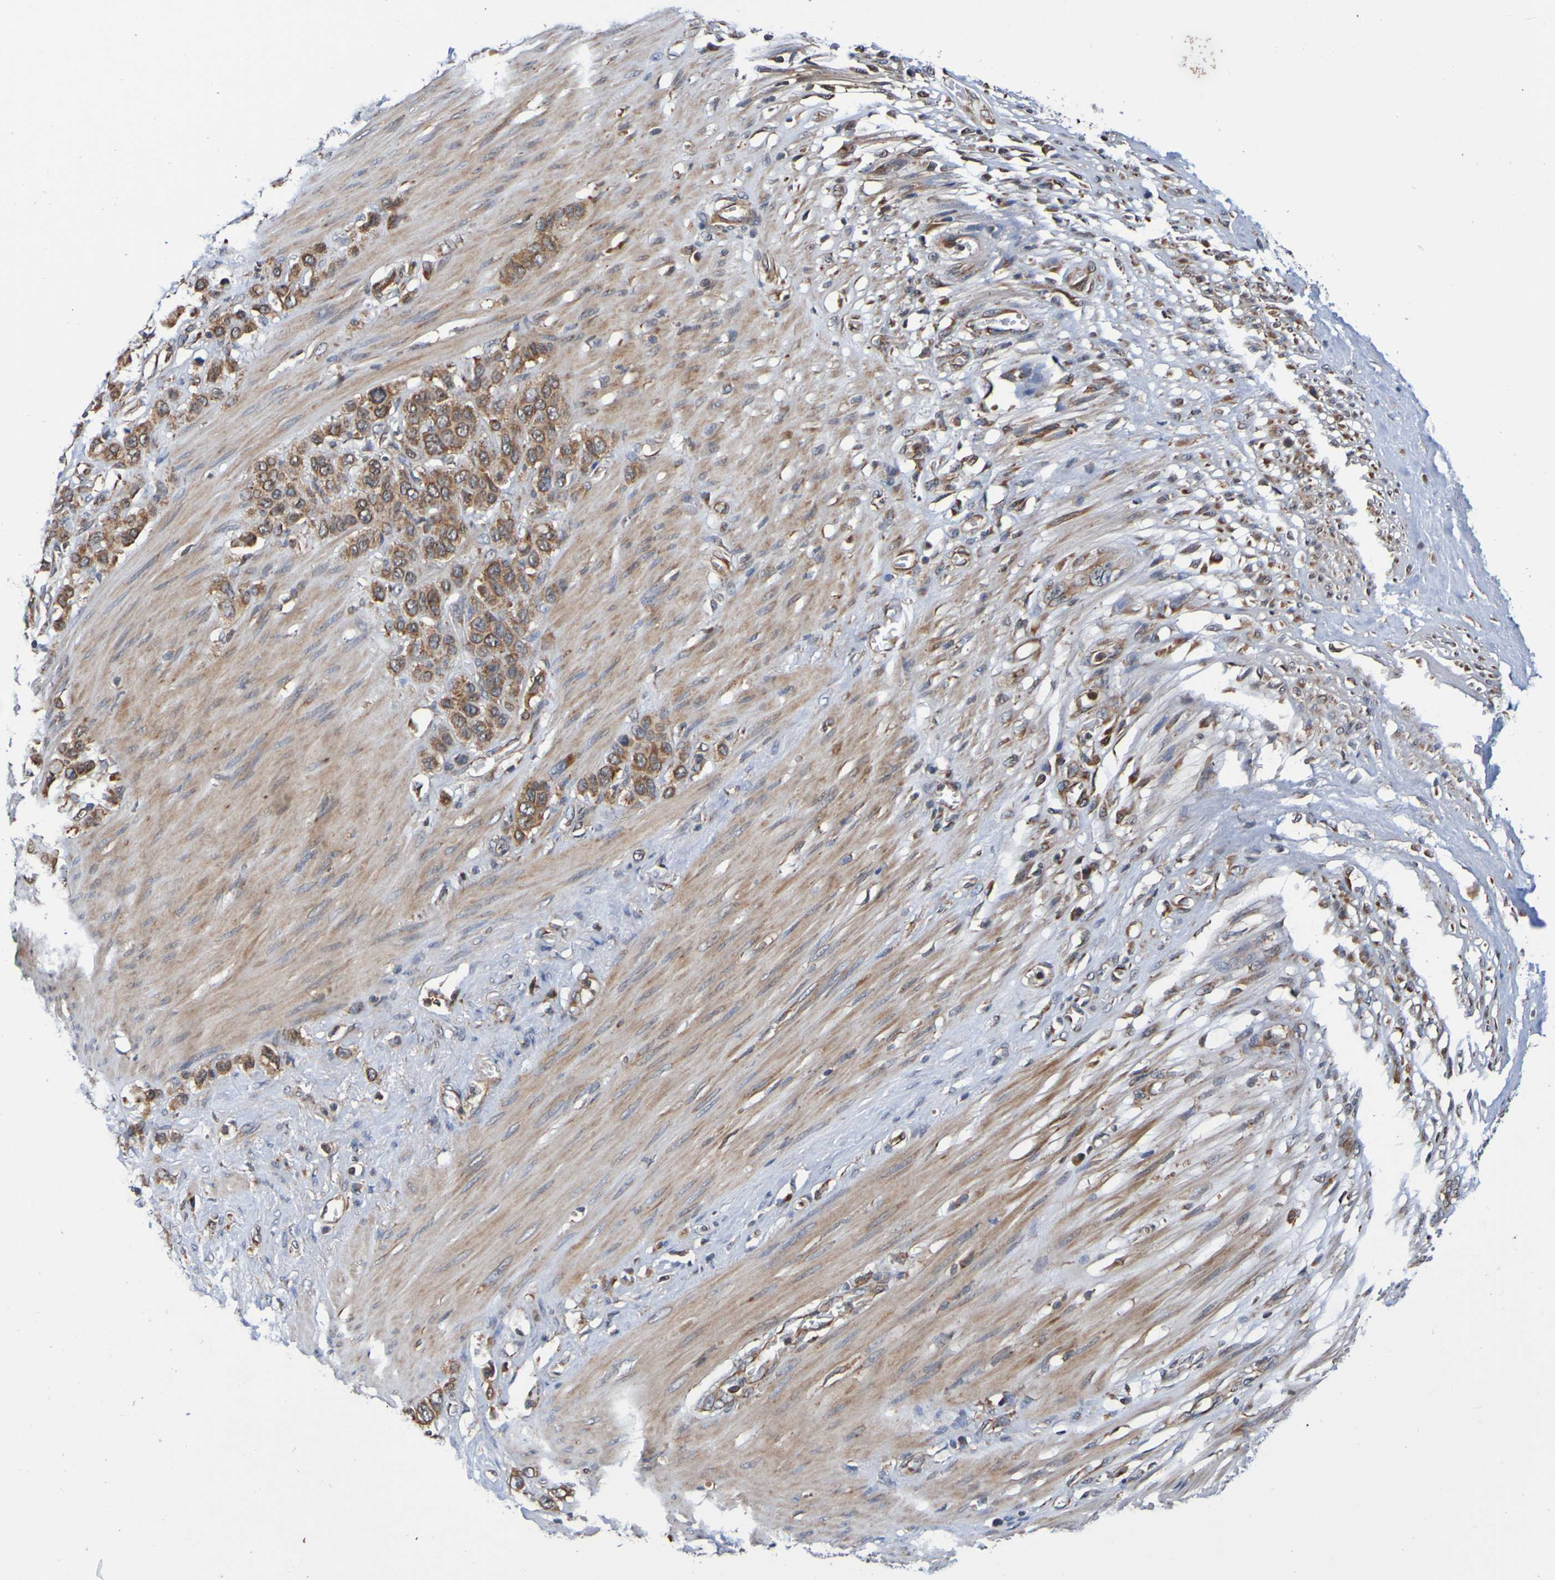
{"staining": {"intensity": "moderate", "quantity": ">75%", "location": "cytoplasmic/membranous"}, "tissue": "stomach cancer", "cell_type": "Tumor cells", "image_type": "cancer", "snomed": [{"axis": "morphology", "description": "Adenocarcinoma, NOS"}, {"axis": "morphology", "description": "Adenocarcinoma, High grade"}, {"axis": "topography", "description": "Stomach, upper"}, {"axis": "topography", "description": "Stomach, lower"}], "caption": "About >75% of tumor cells in stomach adenocarcinoma (high-grade) display moderate cytoplasmic/membranous protein staining as visualized by brown immunohistochemical staining.", "gene": "AXIN1", "patient": {"sex": "female", "age": 65}}